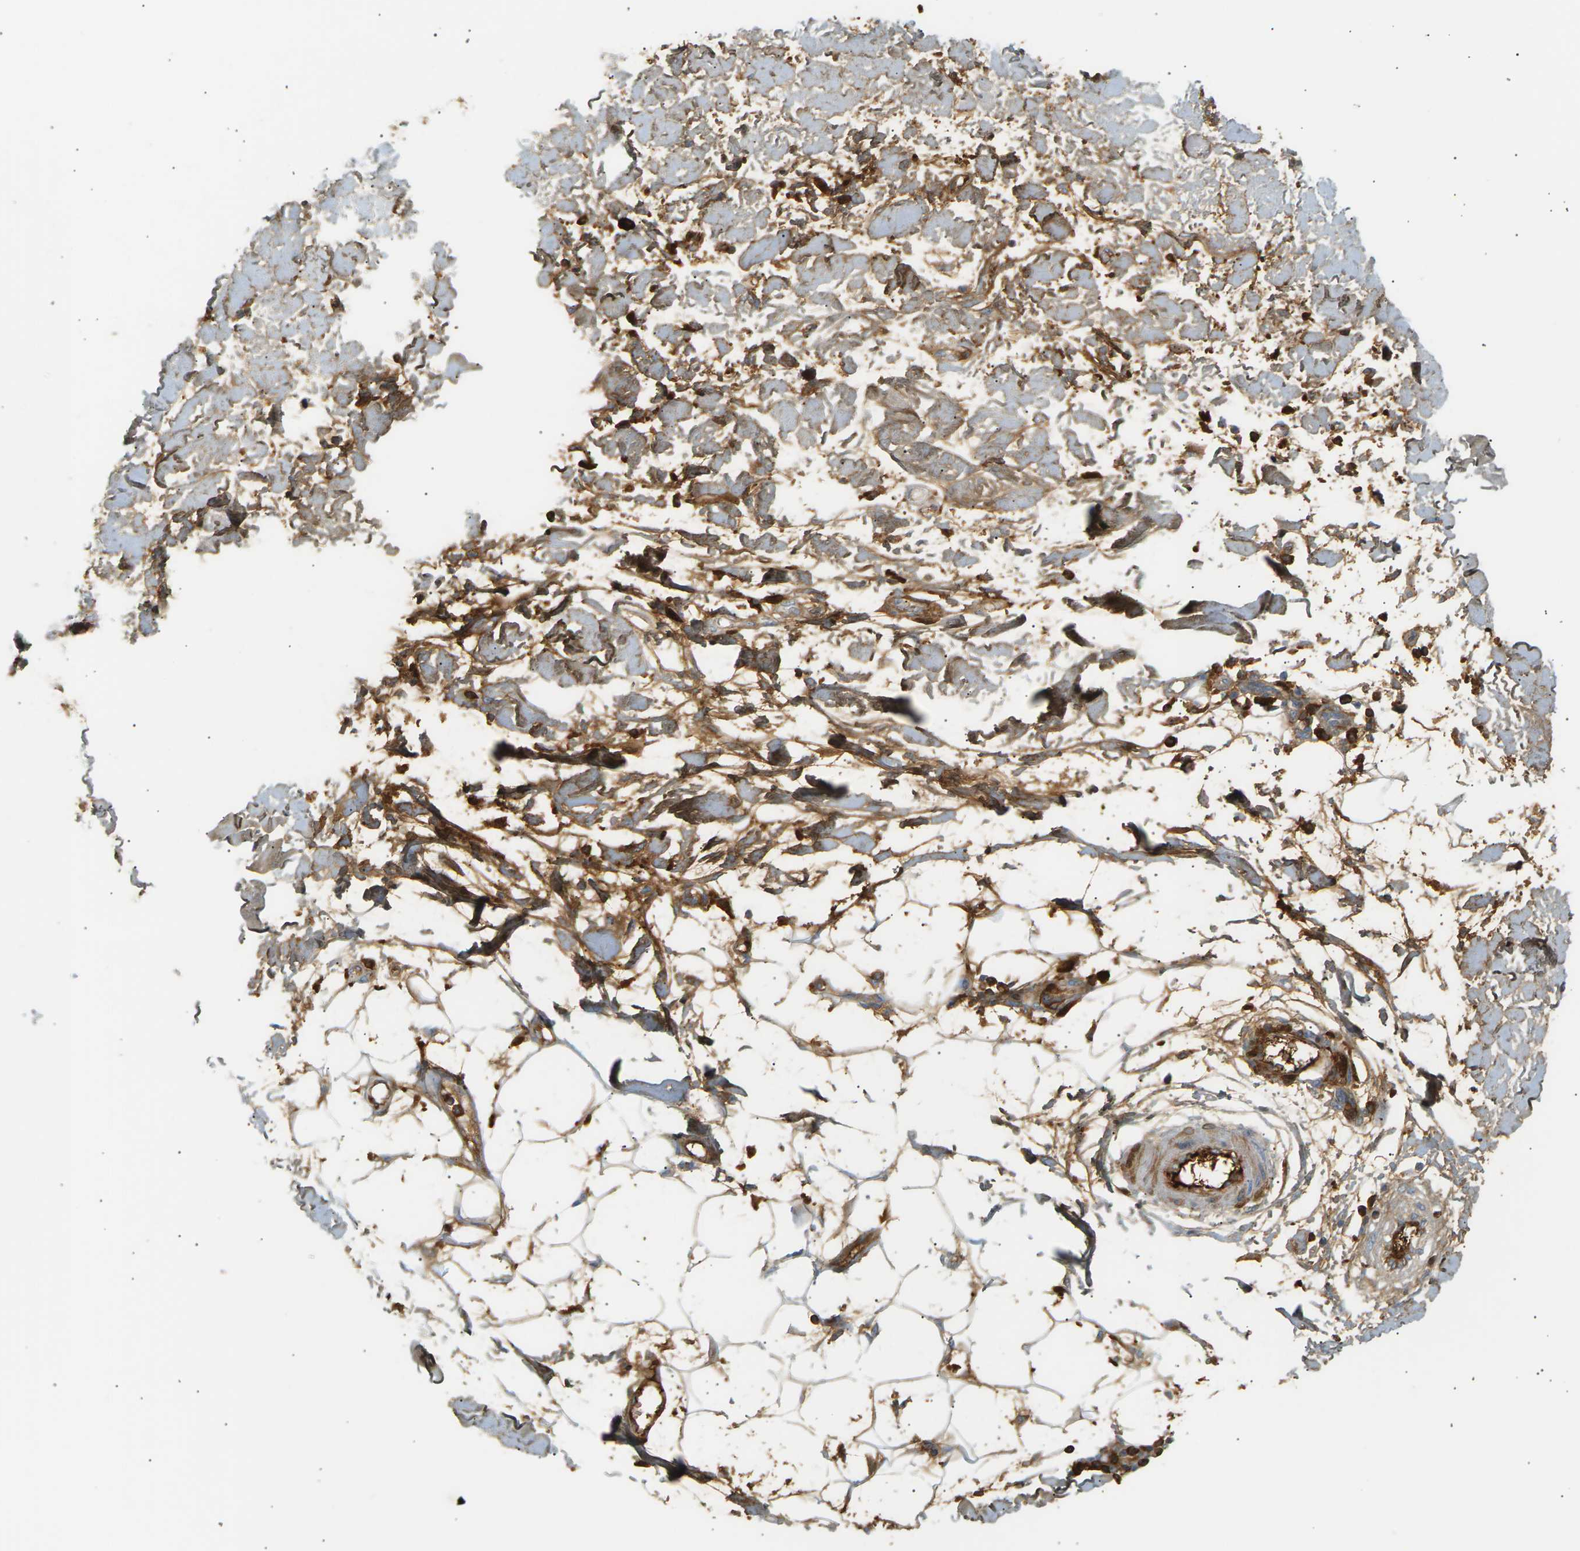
{"staining": {"intensity": "moderate", "quantity": ">75%", "location": "cytoplasmic/membranous"}, "tissue": "adipose tissue", "cell_type": "Adipocytes", "image_type": "normal", "snomed": [{"axis": "morphology", "description": "Normal tissue, NOS"}, {"axis": "morphology", "description": "Squamous cell carcinoma, NOS"}, {"axis": "topography", "description": "Skin"}, {"axis": "topography", "description": "Peripheral nerve tissue"}], "caption": "There is medium levels of moderate cytoplasmic/membranous positivity in adipocytes of normal adipose tissue, as demonstrated by immunohistochemical staining (brown color).", "gene": "IGLC3", "patient": {"sex": "male", "age": 83}}